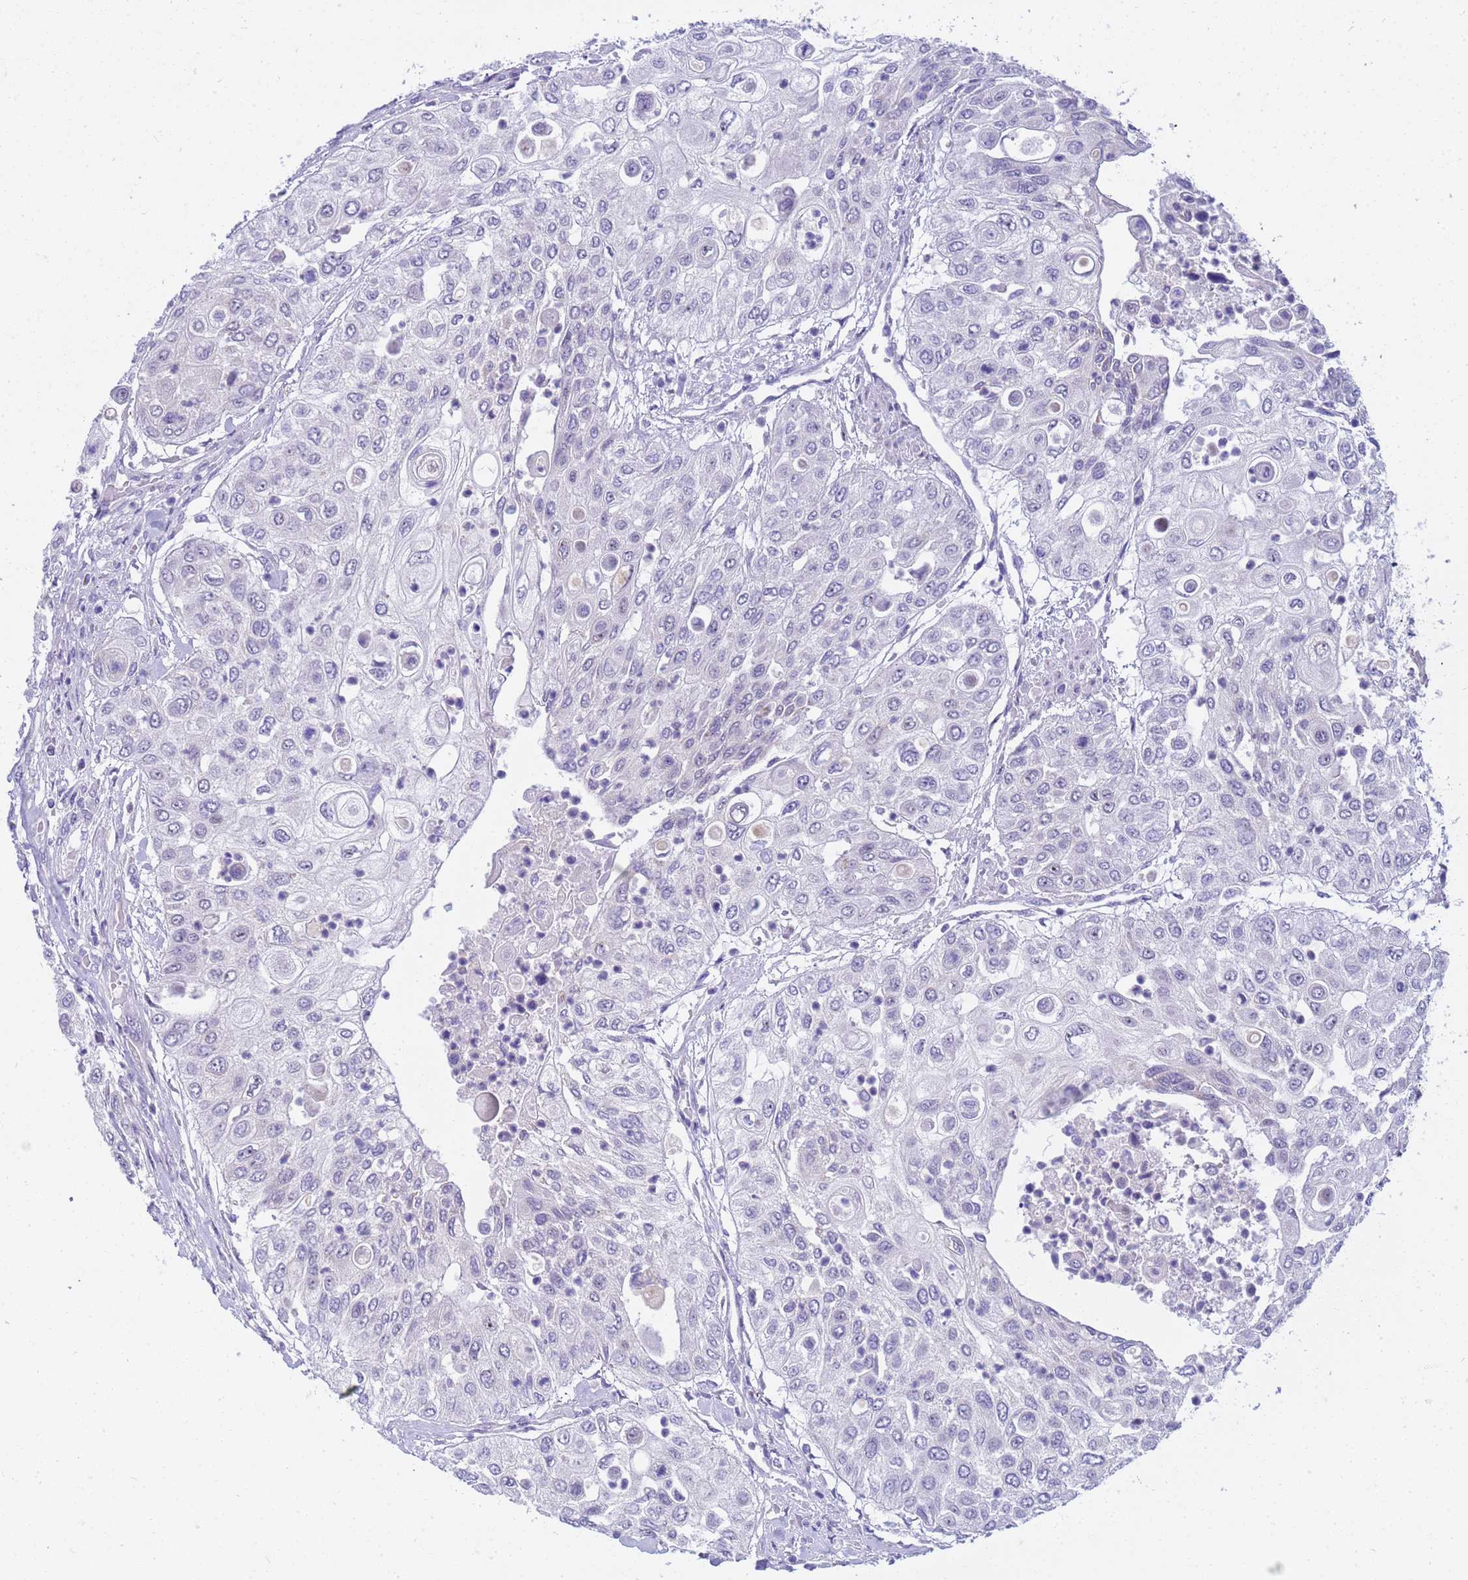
{"staining": {"intensity": "negative", "quantity": "none", "location": "none"}, "tissue": "urothelial cancer", "cell_type": "Tumor cells", "image_type": "cancer", "snomed": [{"axis": "morphology", "description": "Urothelial carcinoma, High grade"}, {"axis": "topography", "description": "Urinary bladder"}], "caption": "Immunohistochemical staining of human urothelial cancer displays no significant positivity in tumor cells.", "gene": "LRATD1", "patient": {"sex": "female", "age": 79}}